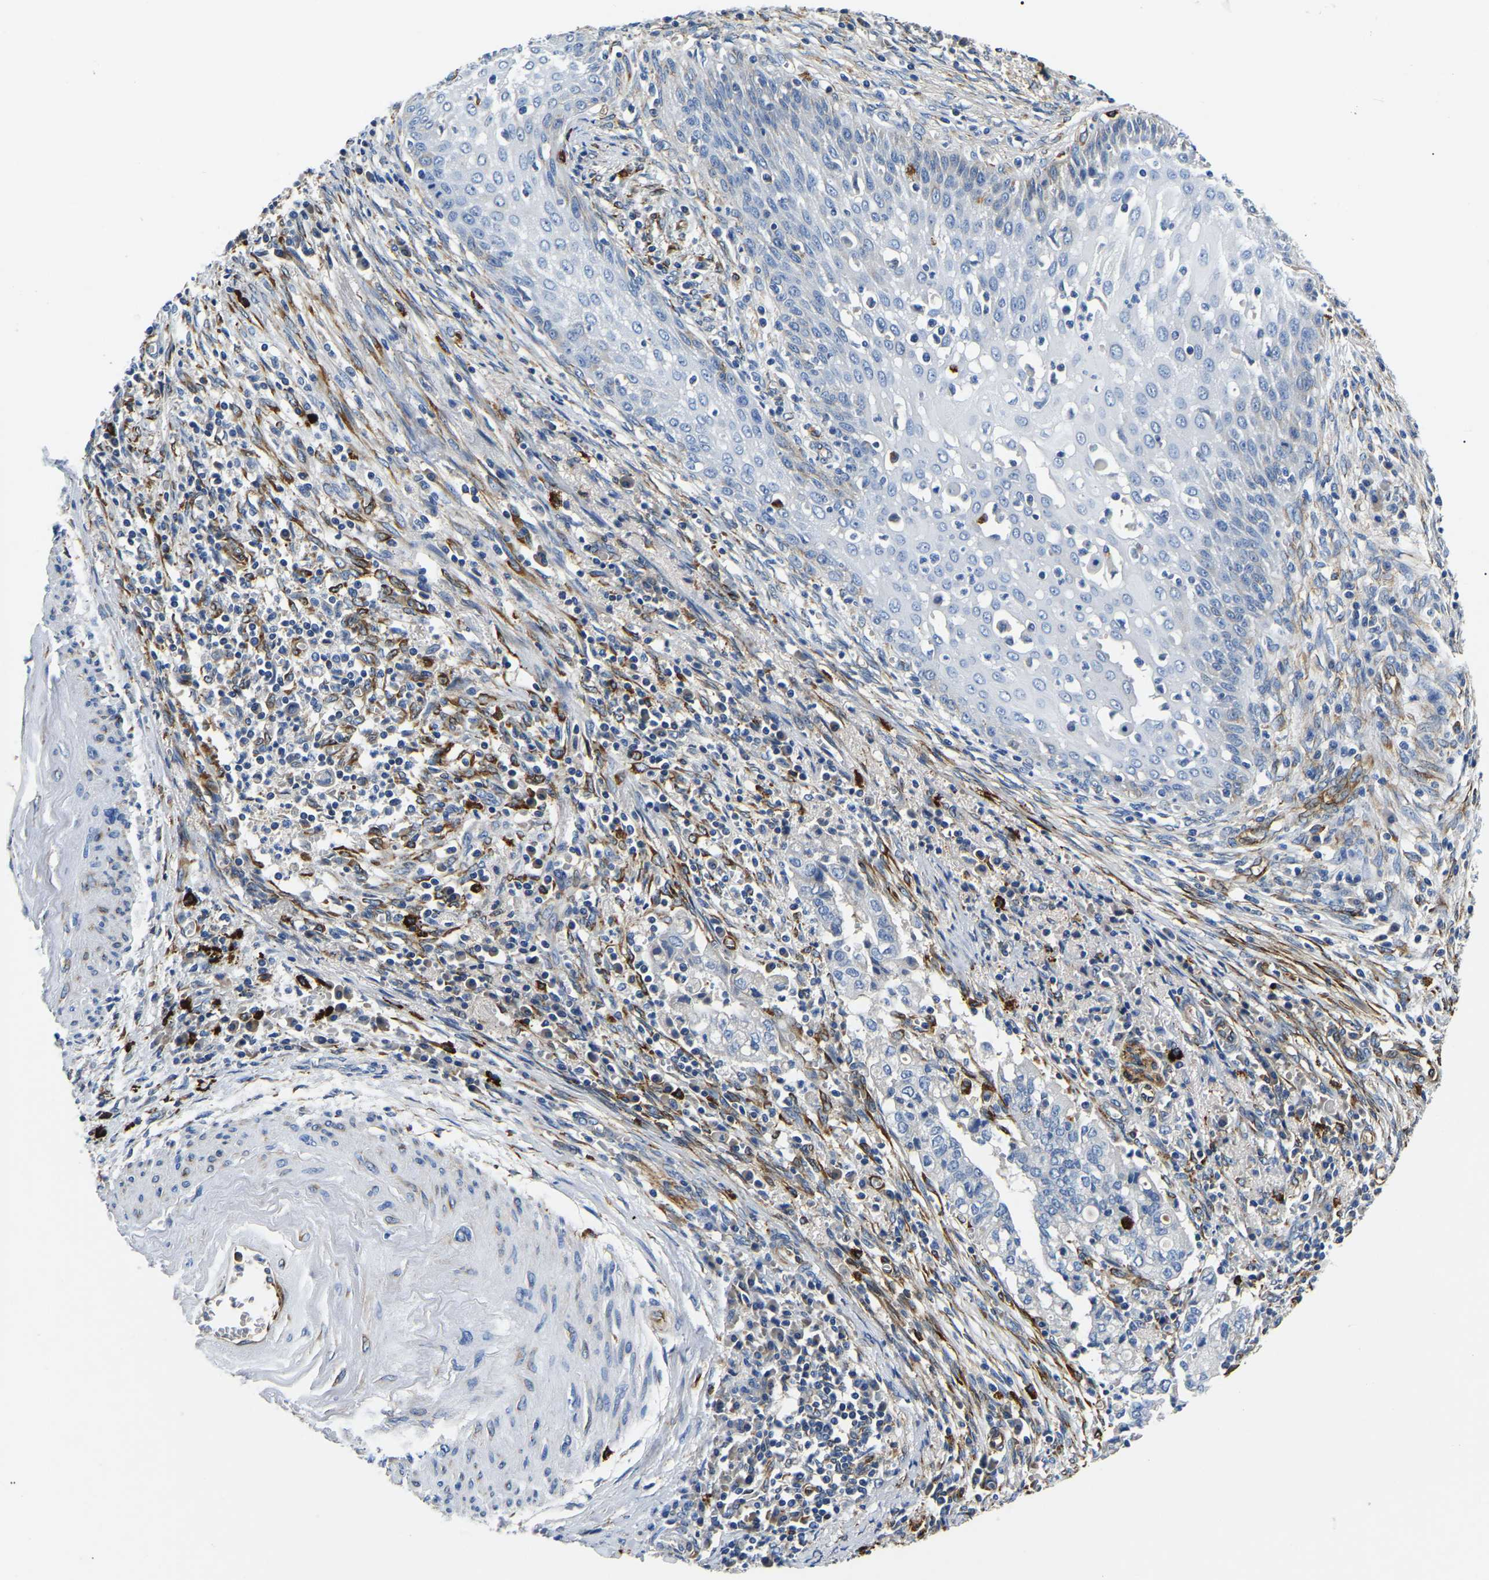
{"staining": {"intensity": "negative", "quantity": "none", "location": "none"}, "tissue": "cervical cancer", "cell_type": "Tumor cells", "image_type": "cancer", "snomed": [{"axis": "morphology", "description": "Adenocarcinoma, NOS"}, {"axis": "topography", "description": "Cervix"}], "caption": "The image demonstrates no significant positivity in tumor cells of cervical cancer (adenocarcinoma).", "gene": "DUSP8", "patient": {"sex": "female", "age": 44}}